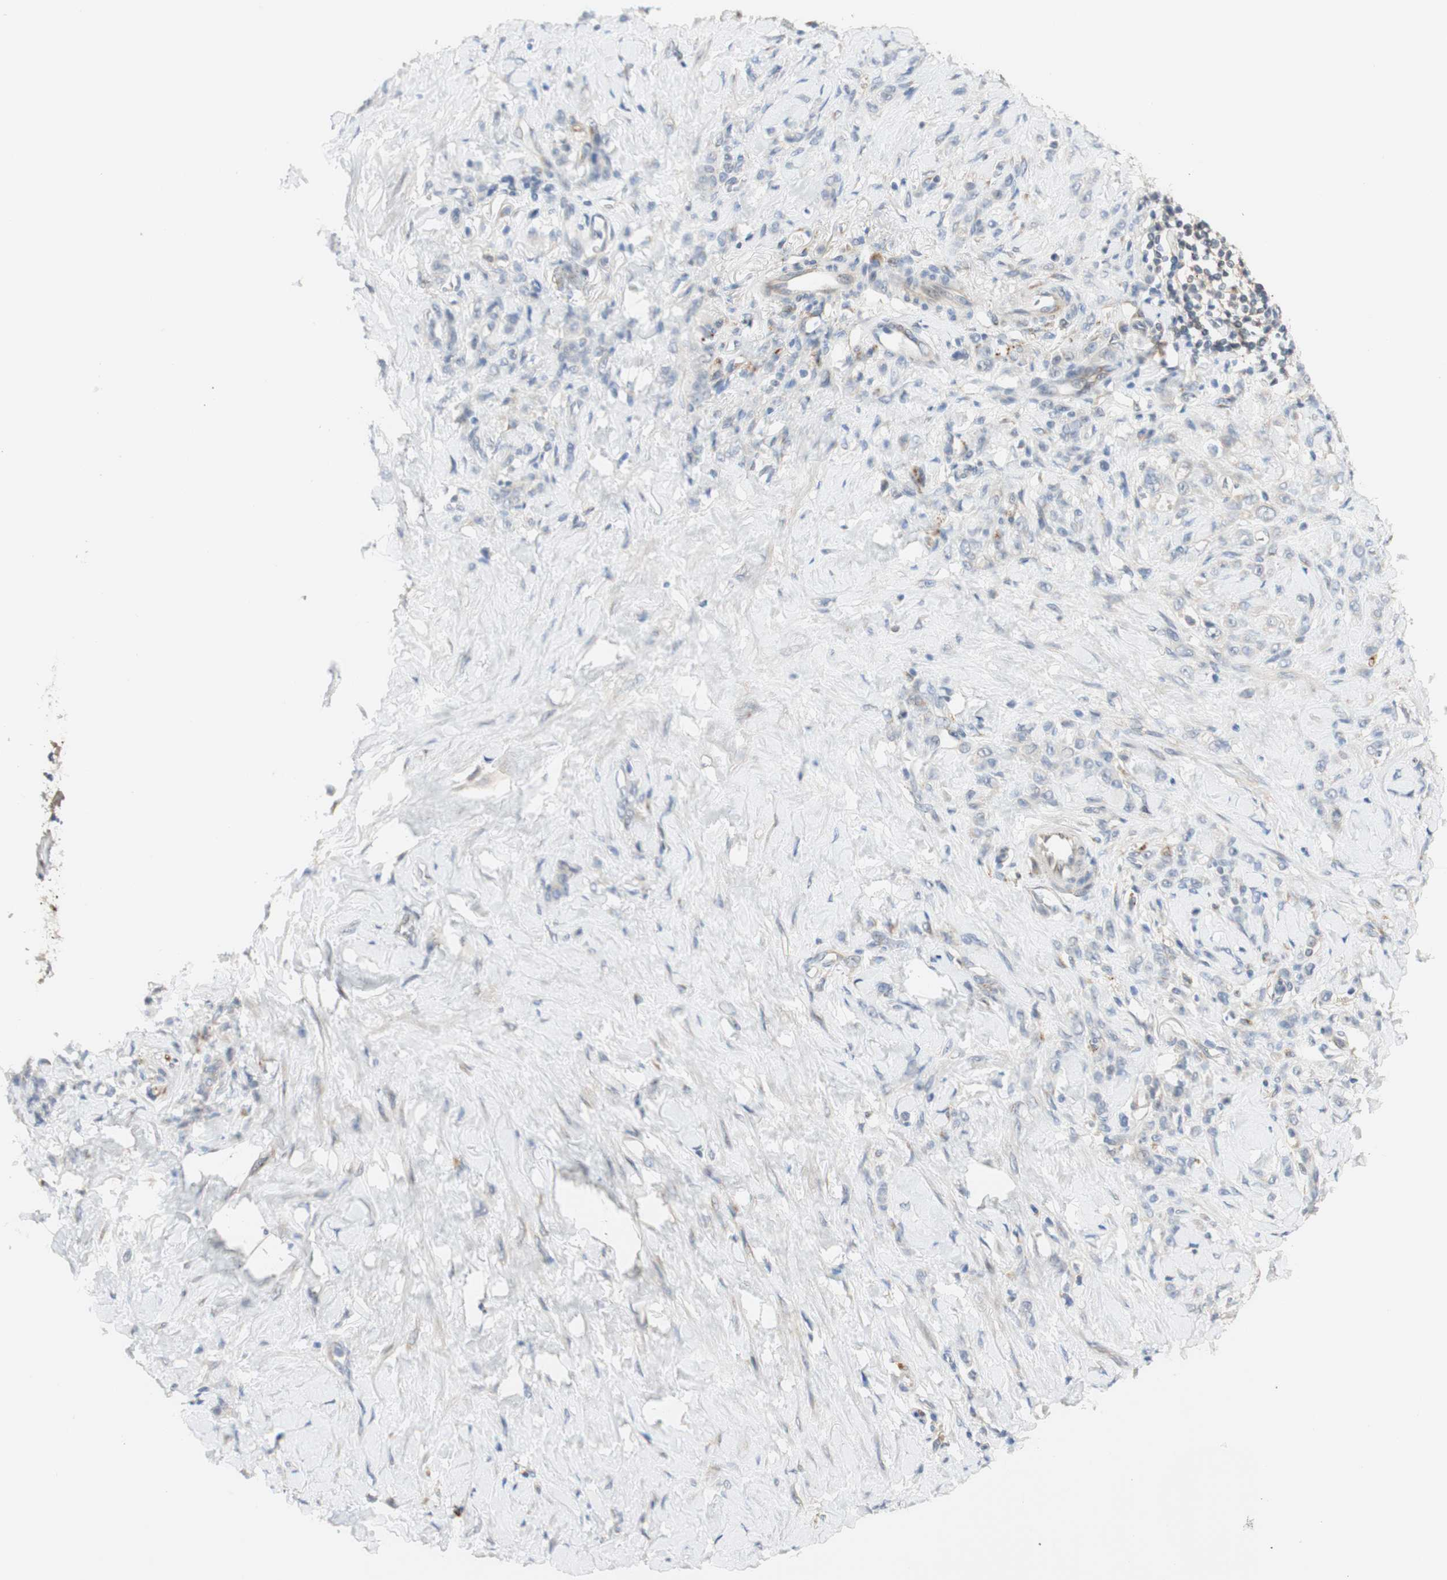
{"staining": {"intensity": "negative", "quantity": "none", "location": "none"}, "tissue": "stomach cancer", "cell_type": "Tumor cells", "image_type": "cancer", "snomed": [{"axis": "morphology", "description": "Adenocarcinoma, NOS"}, {"axis": "topography", "description": "Stomach"}], "caption": "Immunohistochemistry of human stomach adenocarcinoma shows no positivity in tumor cells.", "gene": "GAPT", "patient": {"sex": "male", "age": 82}}